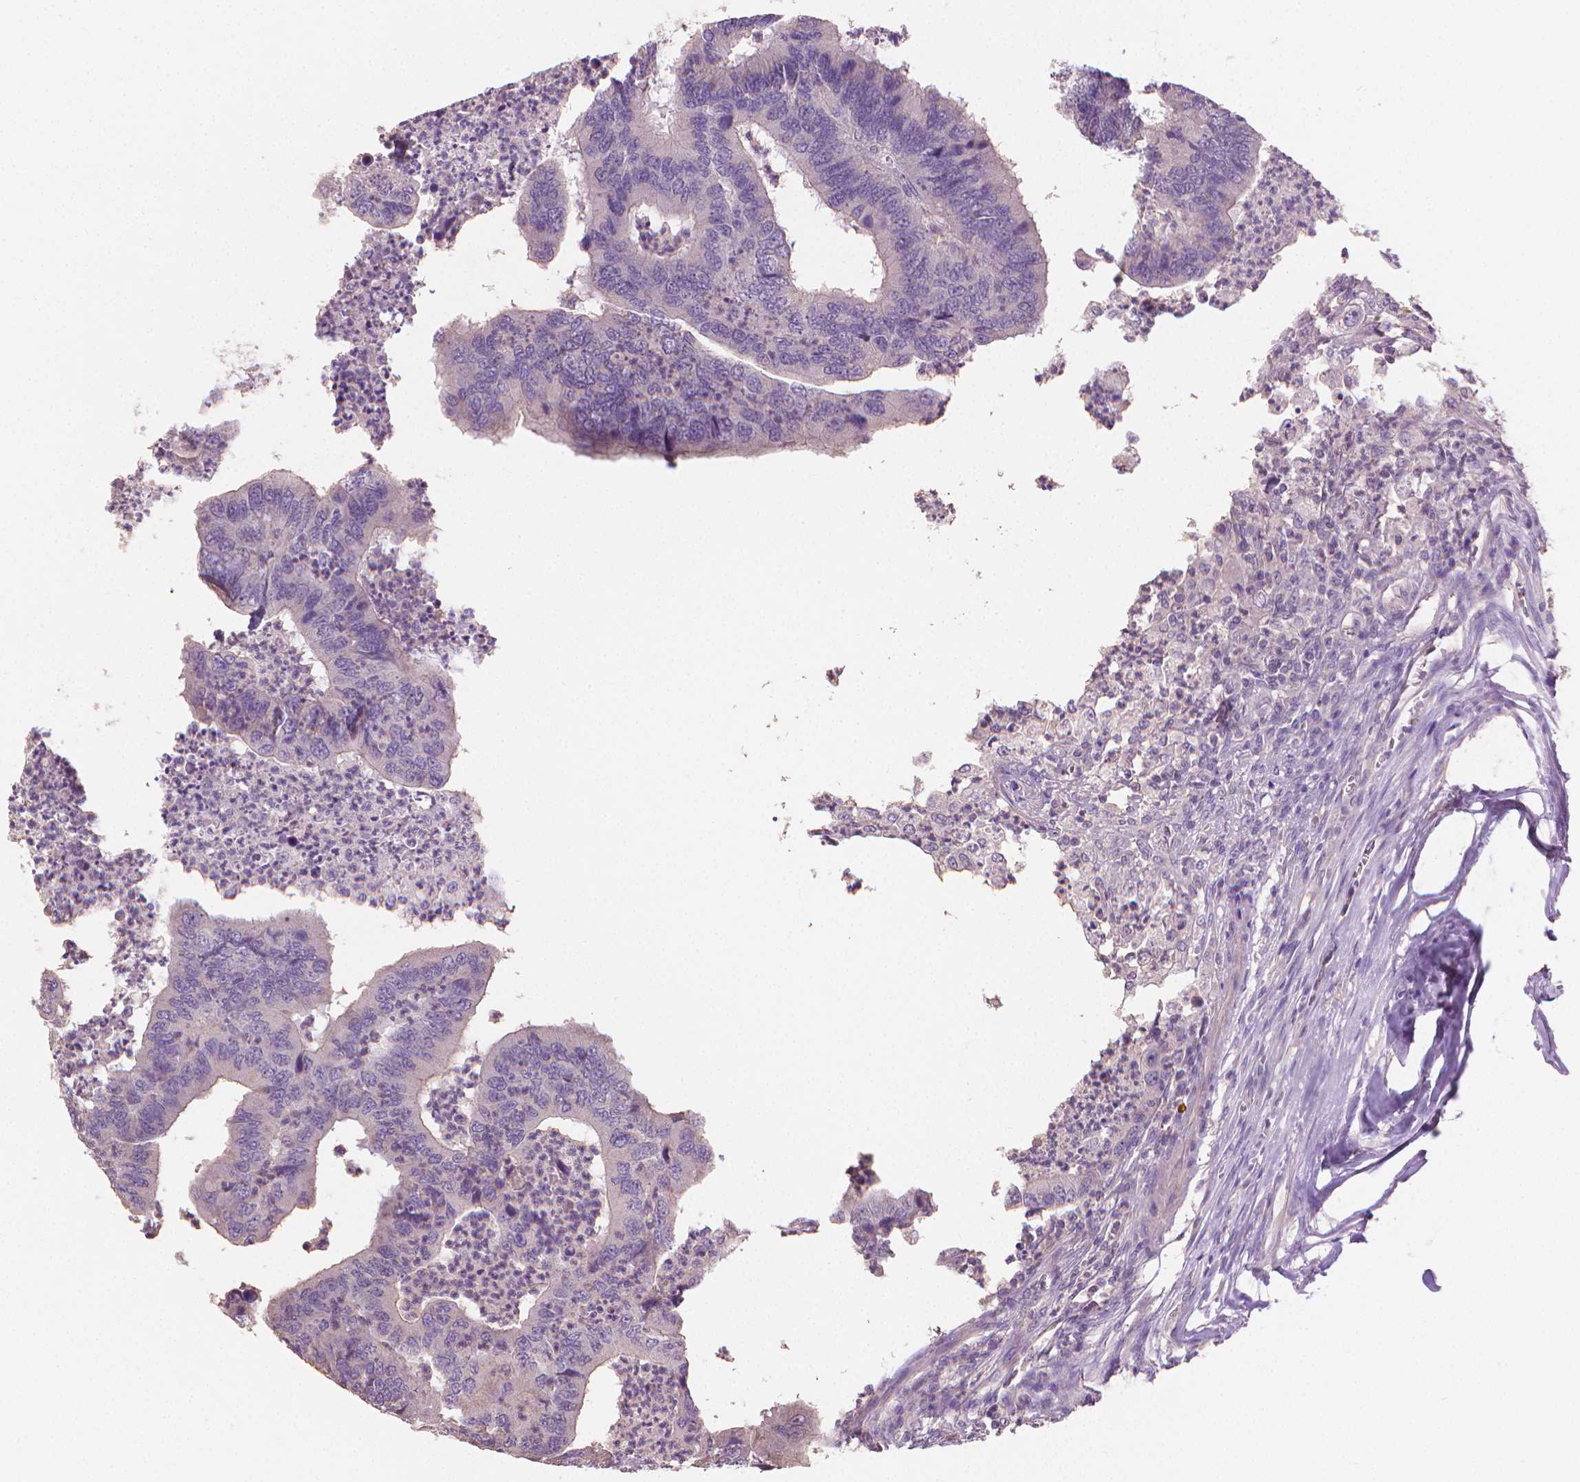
{"staining": {"intensity": "negative", "quantity": "none", "location": "none"}, "tissue": "colorectal cancer", "cell_type": "Tumor cells", "image_type": "cancer", "snomed": [{"axis": "morphology", "description": "Adenocarcinoma, NOS"}, {"axis": "topography", "description": "Colon"}], "caption": "A micrograph of colorectal cancer stained for a protein reveals no brown staining in tumor cells.", "gene": "CATIP", "patient": {"sex": "female", "age": 67}}